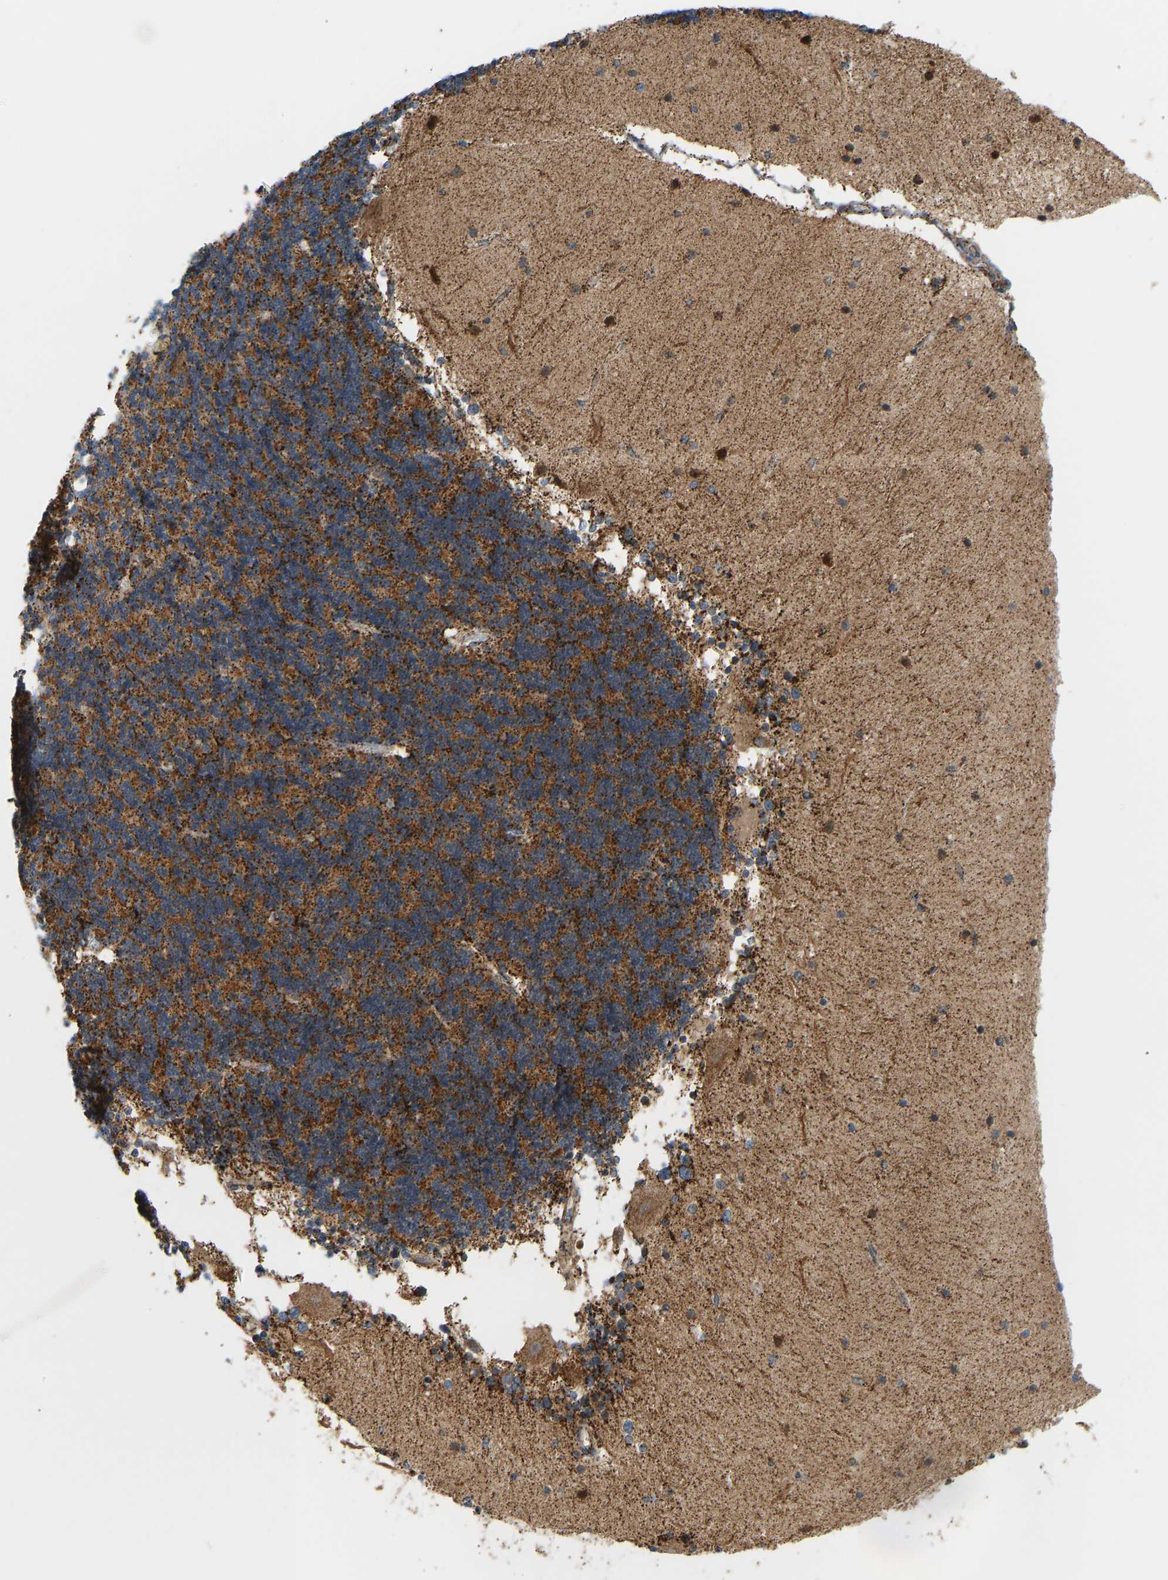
{"staining": {"intensity": "moderate", "quantity": ">75%", "location": "cytoplasmic/membranous"}, "tissue": "cerebellum", "cell_type": "Cells in granular layer", "image_type": "normal", "snomed": [{"axis": "morphology", "description": "Normal tissue, NOS"}, {"axis": "topography", "description": "Cerebellum"}], "caption": "Cerebellum stained with immunohistochemistry (IHC) reveals moderate cytoplasmic/membranous positivity in about >75% of cells in granular layer. Nuclei are stained in blue.", "gene": "GPSM2", "patient": {"sex": "female", "age": 54}}